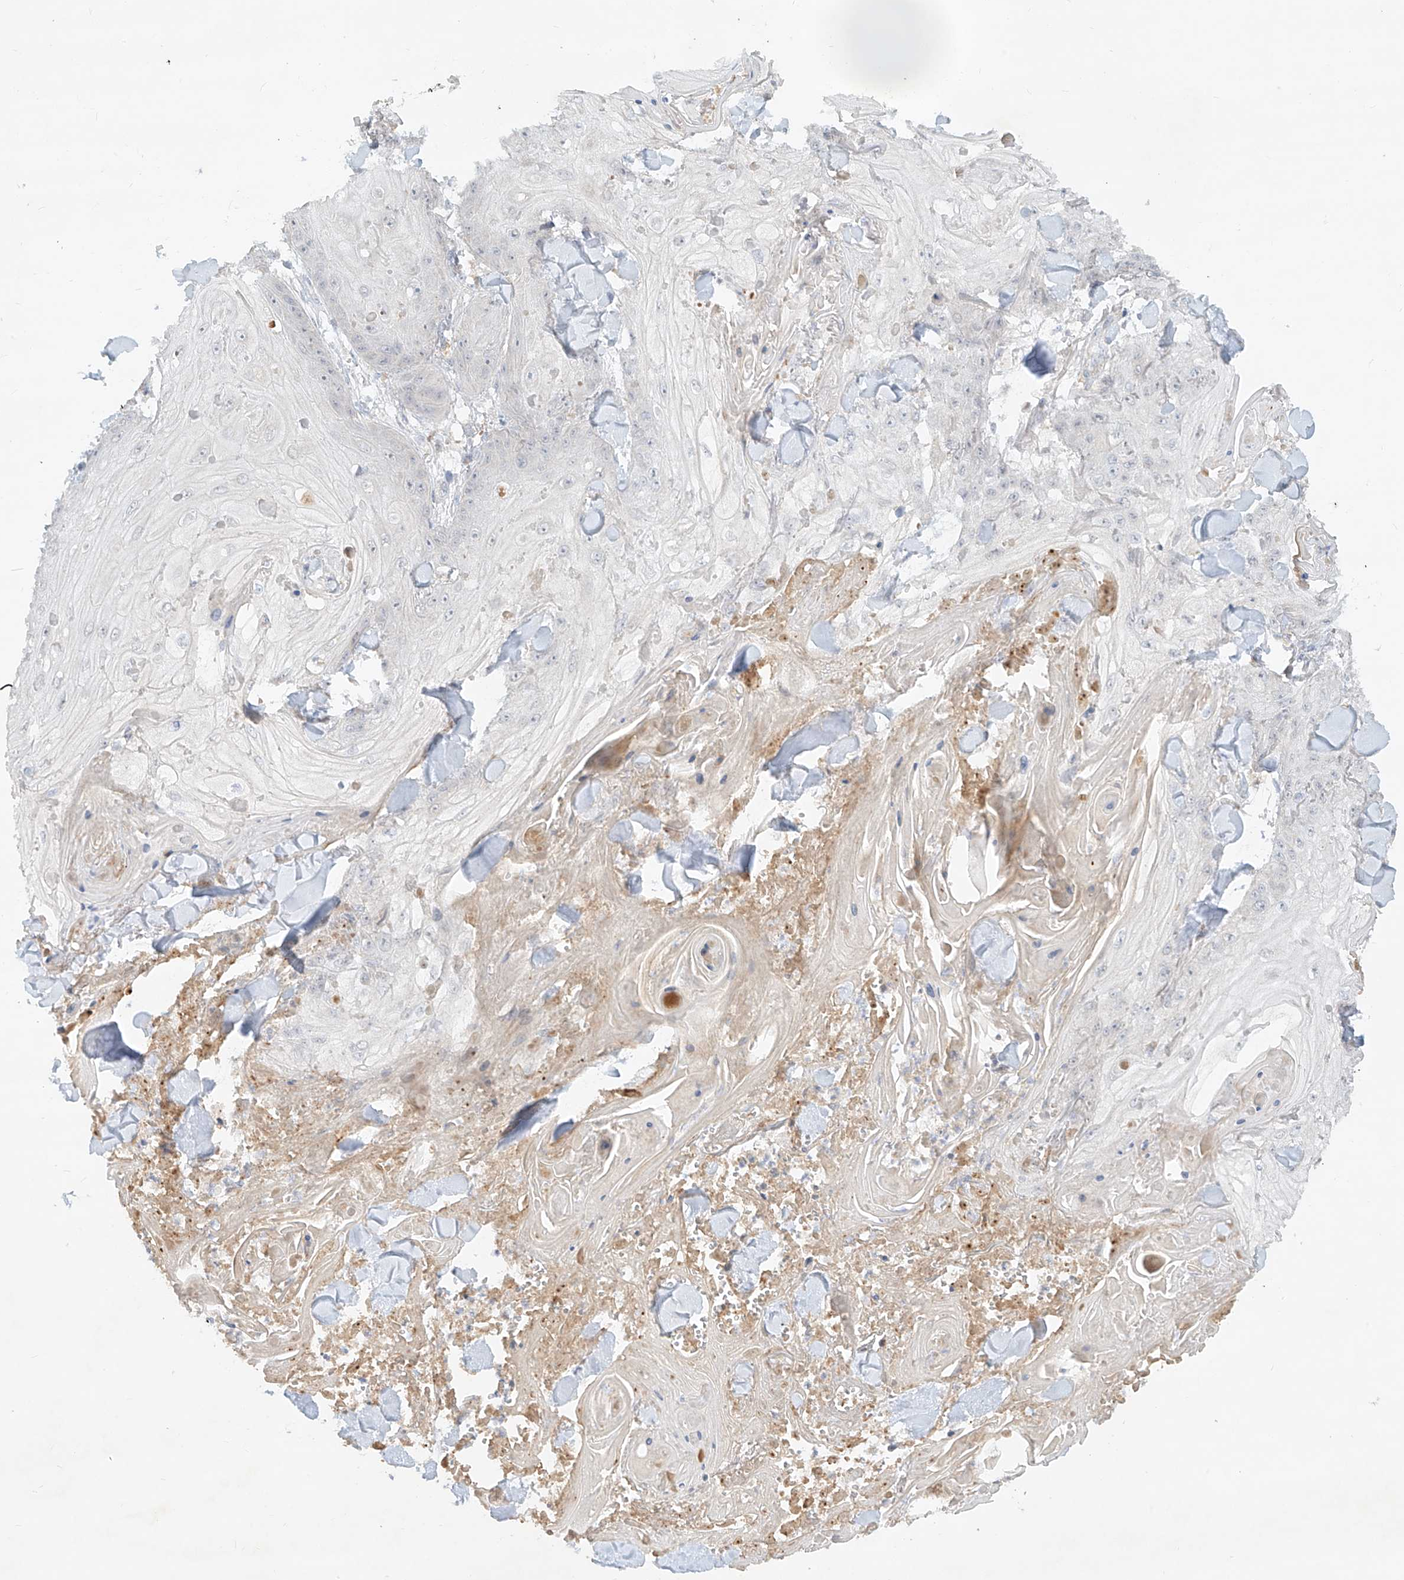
{"staining": {"intensity": "negative", "quantity": "none", "location": "none"}, "tissue": "skin cancer", "cell_type": "Tumor cells", "image_type": "cancer", "snomed": [{"axis": "morphology", "description": "Squamous cell carcinoma, NOS"}, {"axis": "topography", "description": "Skin"}], "caption": "Protein analysis of skin squamous cell carcinoma demonstrates no significant staining in tumor cells.", "gene": "KPNA7", "patient": {"sex": "male", "age": 74}}